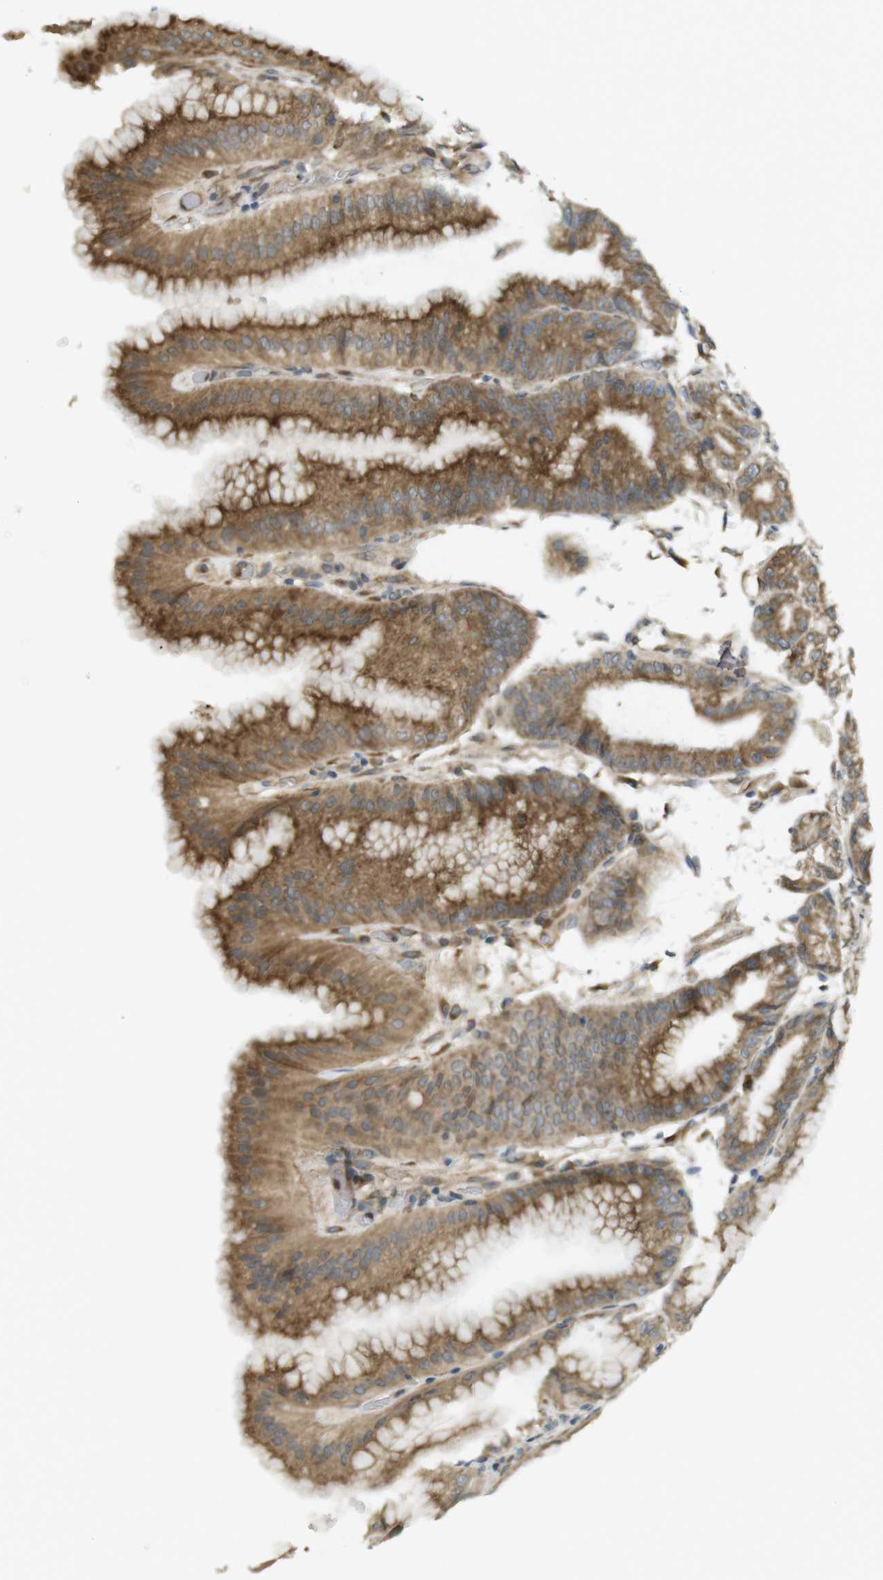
{"staining": {"intensity": "strong", "quantity": ">75%", "location": "cytoplasmic/membranous"}, "tissue": "stomach", "cell_type": "Glandular cells", "image_type": "normal", "snomed": [{"axis": "morphology", "description": "Normal tissue, NOS"}, {"axis": "topography", "description": "Stomach, lower"}], "caption": "Strong cytoplasmic/membranous protein positivity is present in approximately >75% of glandular cells in stomach. The staining was performed using DAB, with brown indicating positive protein expression. Nuclei are stained blue with hematoxylin.", "gene": "CLRN3", "patient": {"sex": "male", "age": 71}}